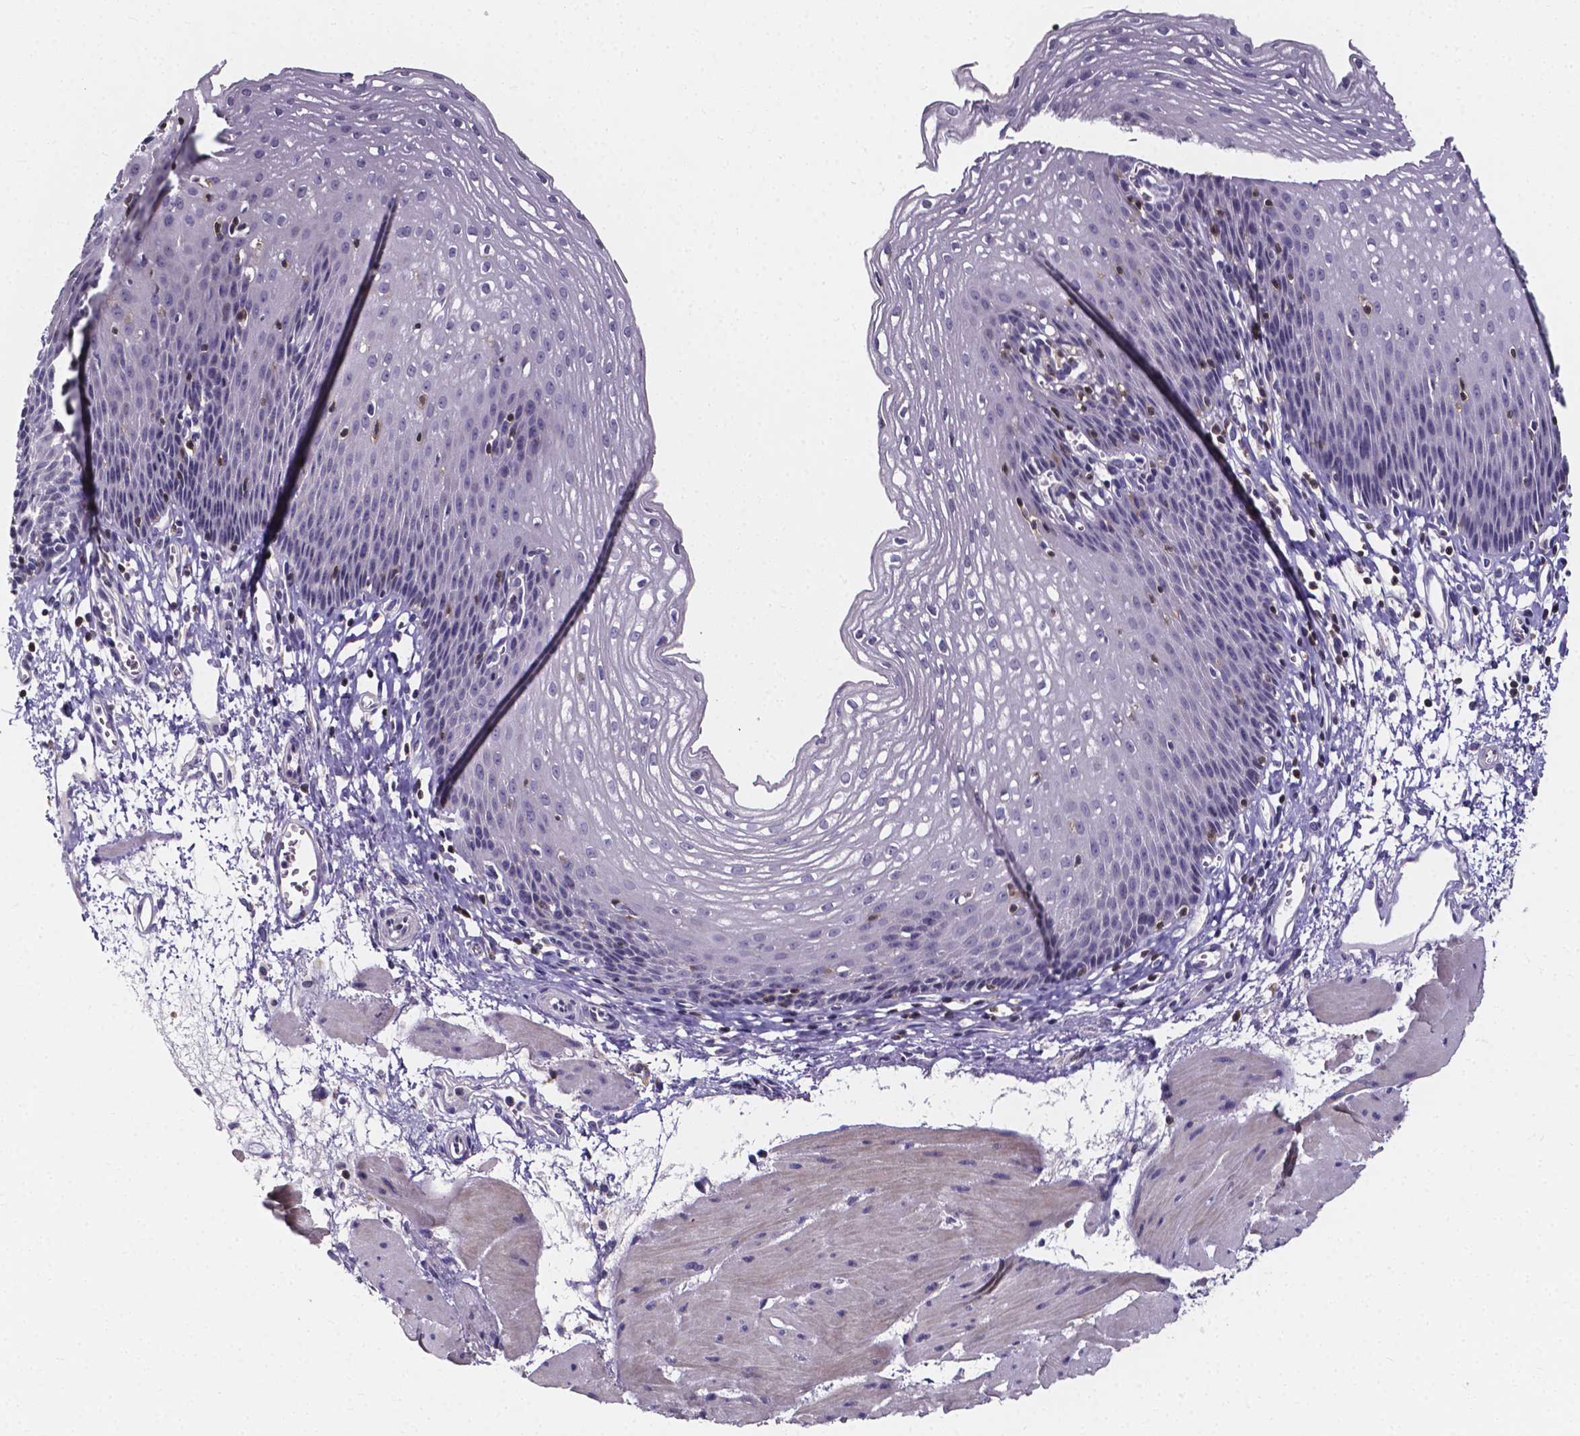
{"staining": {"intensity": "negative", "quantity": "none", "location": "none"}, "tissue": "esophagus", "cell_type": "Squamous epithelial cells", "image_type": "normal", "snomed": [{"axis": "morphology", "description": "Normal tissue, NOS"}, {"axis": "topography", "description": "Esophagus"}], "caption": "The micrograph demonstrates no significant staining in squamous epithelial cells of esophagus. (Brightfield microscopy of DAB immunohistochemistry at high magnification).", "gene": "THEMIS", "patient": {"sex": "female", "age": 64}}